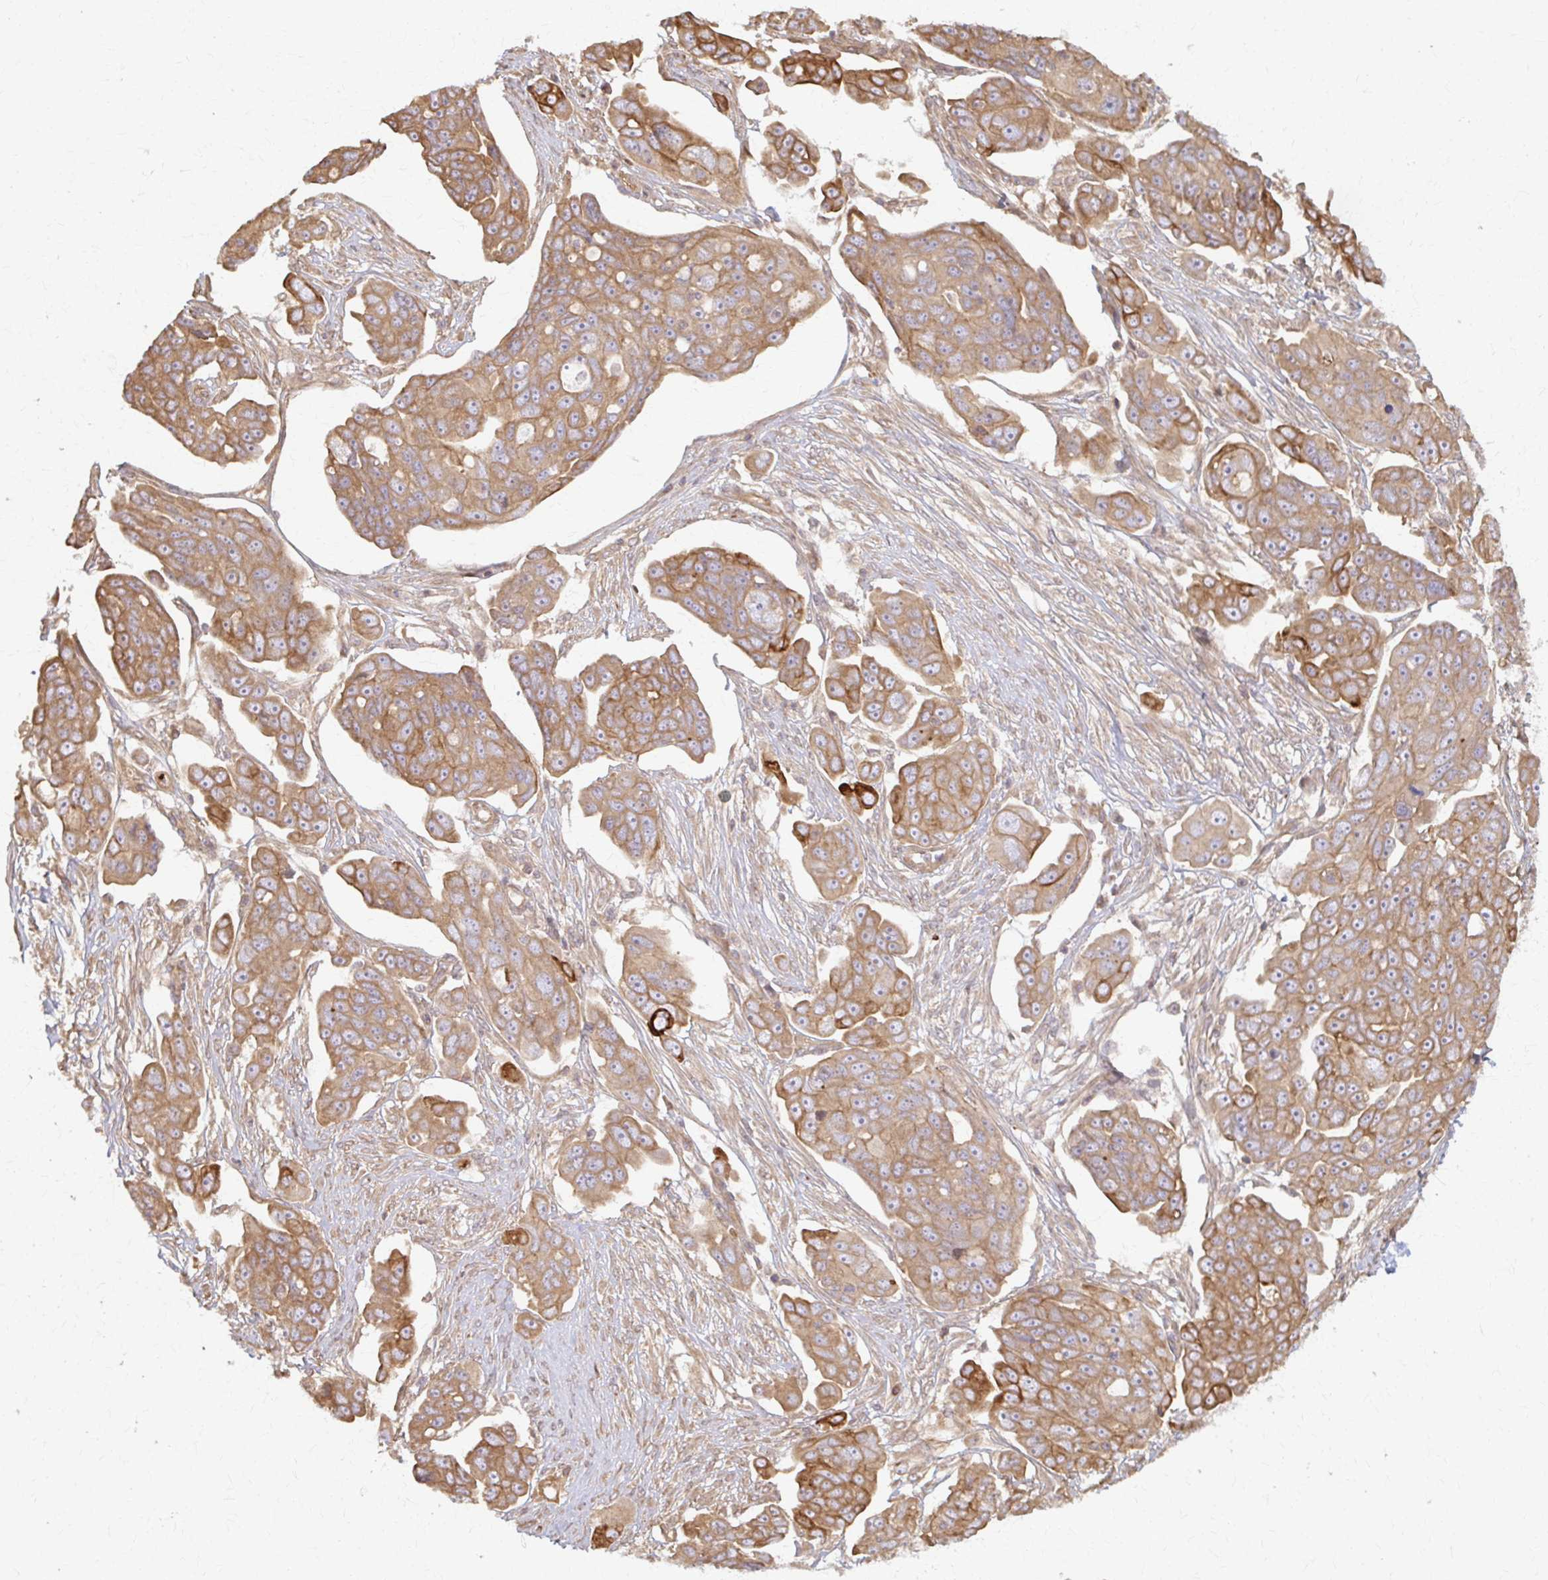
{"staining": {"intensity": "moderate", "quantity": ">75%", "location": "cytoplasmic/membranous"}, "tissue": "ovarian cancer", "cell_type": "Tumor cells", "image_type": "cancer", "snomed": [{"axis": "morphology", "description": "Carcinoma, endometroid"}, {"axis": "topography", "description": "Ovary"}], "caption": "Immunohistochemistry (IHC) of endometroid carcinoma (ovarian) shows medium levels of moderate cytoplasmic/membranous expression in about >75% of tumor cells.", "gene": "ARHGAP35", "patient": {"sex": "female", "age": 70}}